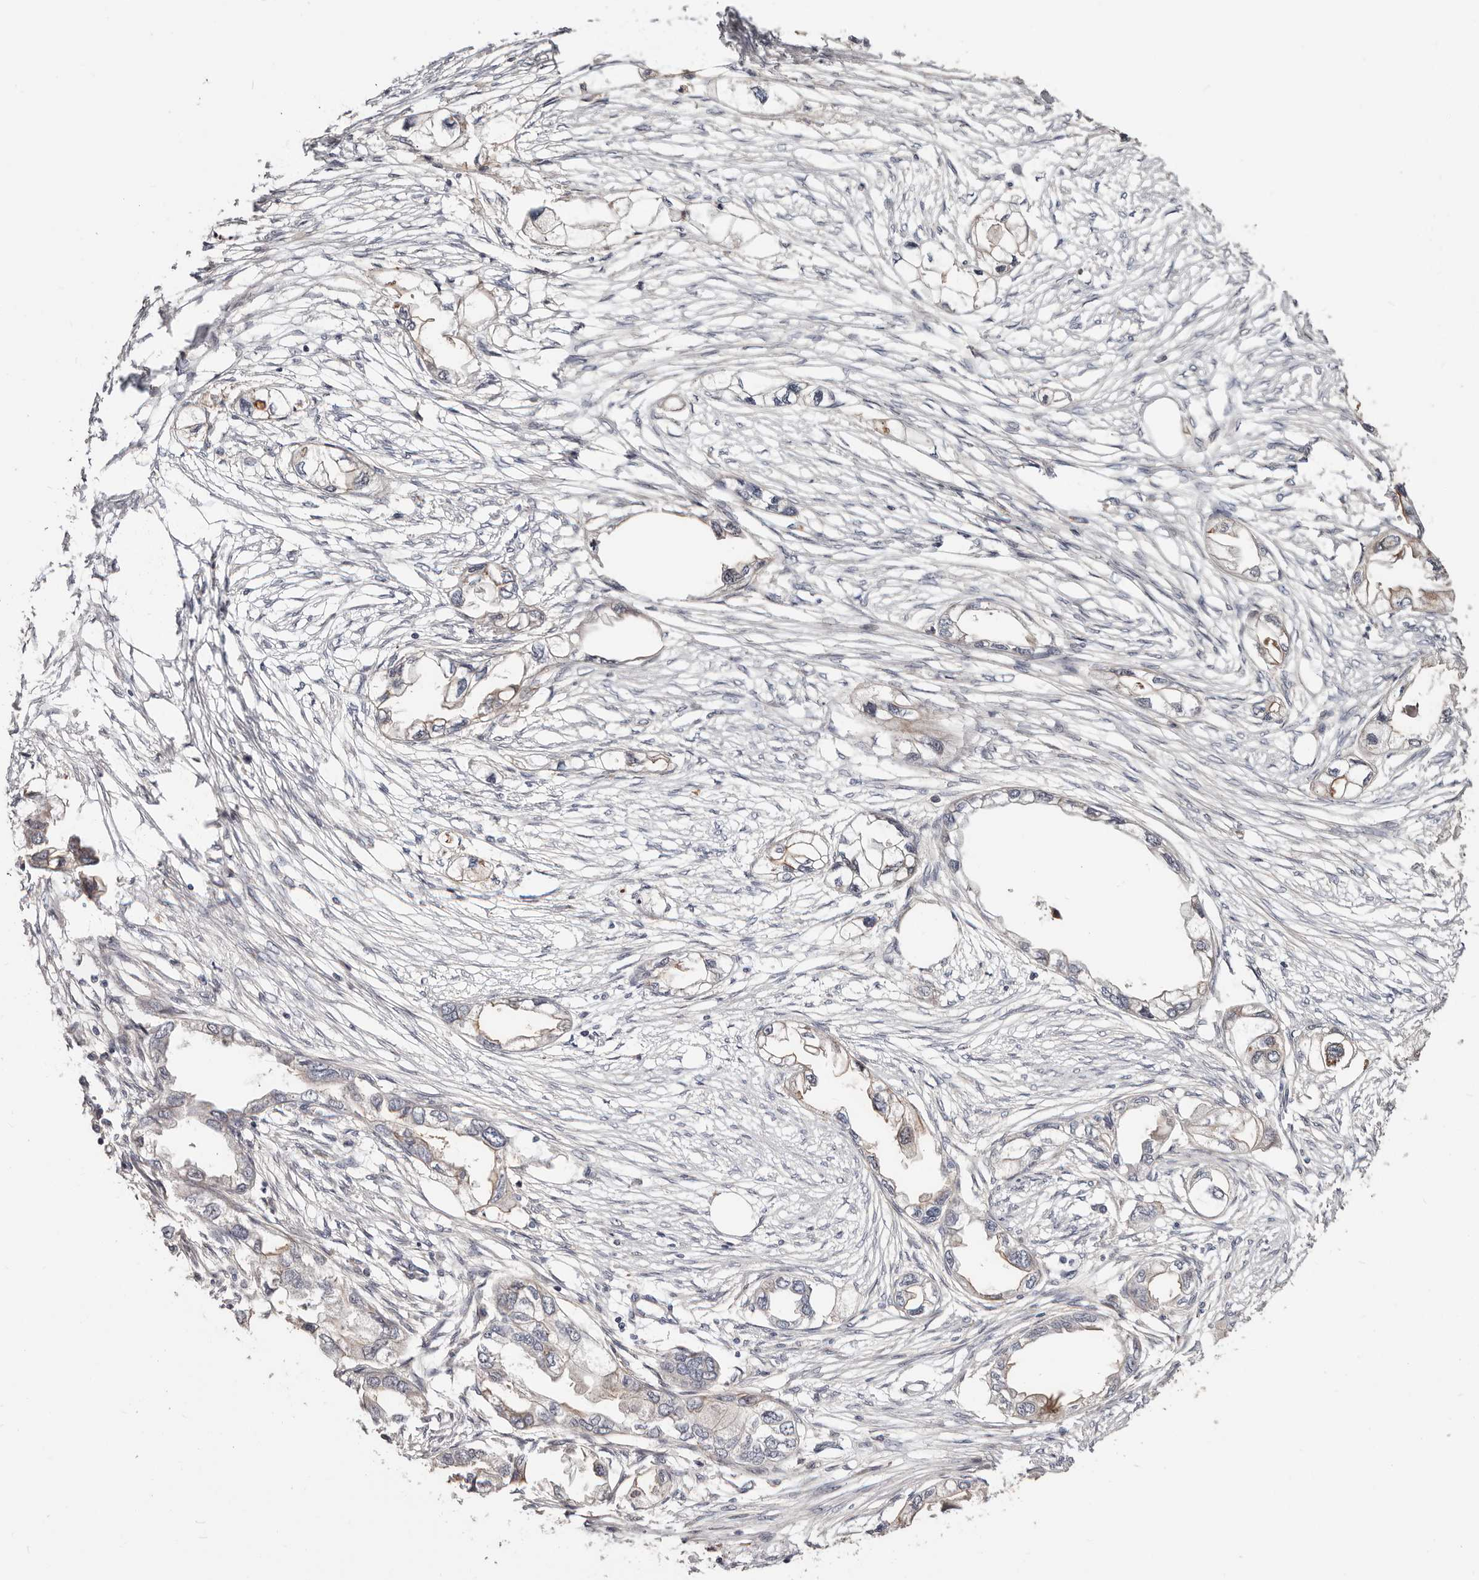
{"staining": {"intensity": "weak", "quantity": "<25%", "location": "cytoplasmic/membranous"}, "tissue": "endometrial cancer", "cell_type": "Tumor cells", "image_type": "cancer", "snomed": [{"axis": "morphology", "description": "Adenocarcinoma, NOS"}, {"axis": "morphology", "description": "Adenocarcinoma, metastatic, NOS"}, {"axis": "topography", "description": "Adipose tissue"}, {"axis": "topography", "description": "Endometrium"}], "caption": "Endometrial adenocarcinoma was stained to show a protein in brown. There is no significant positivity in tumor cells. (Brightfield microscopy of DAB (3,3'-diaminobenzidine) immunohistochemistry at high magnification).", "gene": "TRIP13", "patient": {"sex": "female", "age": 67}}